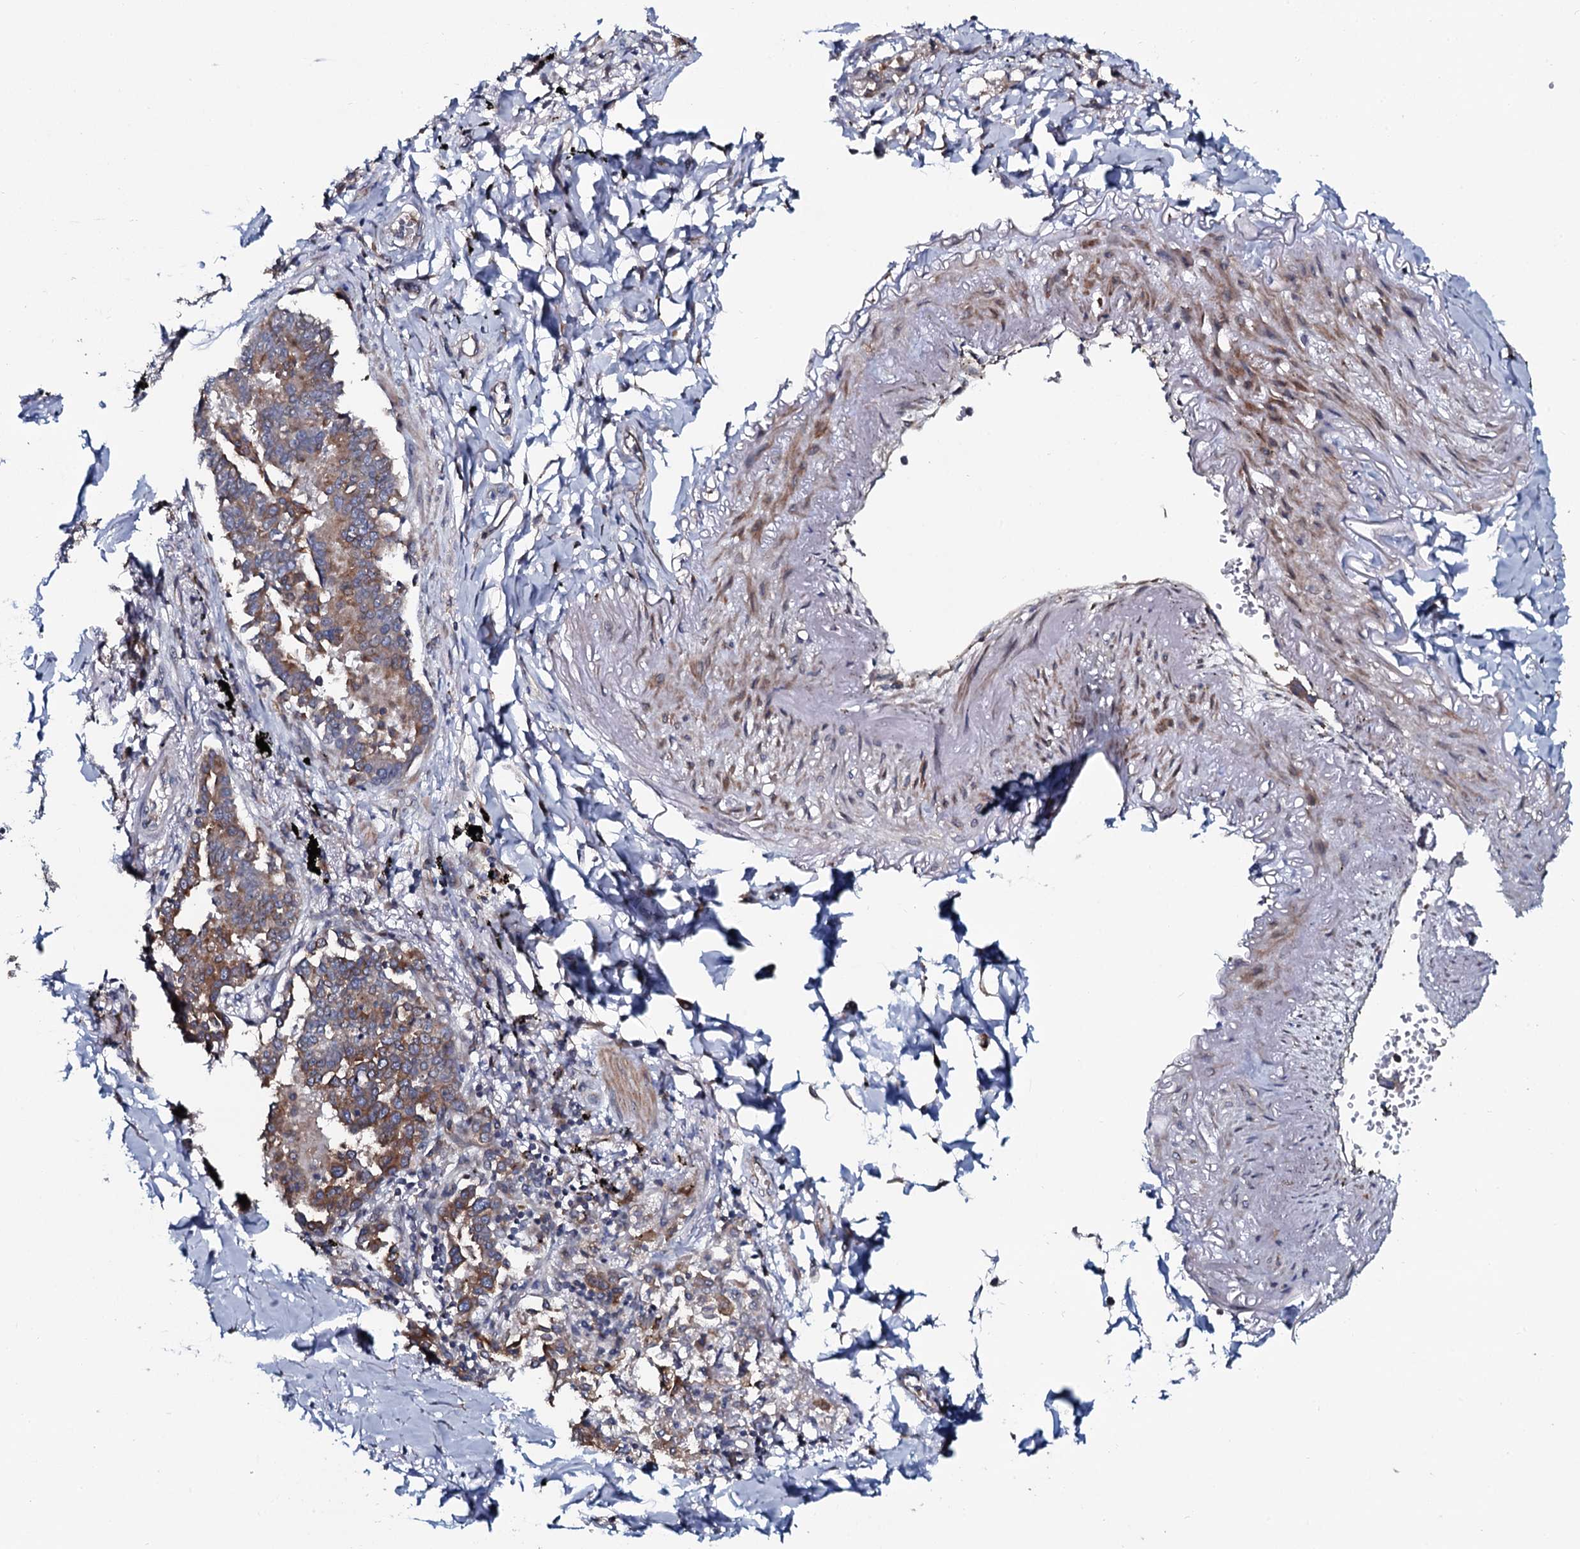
{"staining": {"intensity": "moderate", "quantity": ">75%", "location": "cytoplasmic/membranous"}, "tissue": "lung cancer", "cell_type": "Tumor cells", "image_type": "cancer", "snomed": [{"axis": "morphology", "description": "Adenocarcinoma, NOS"}, {"axis": "topography", "description": "Lung"}], "caption": "A histopathology image of lung adenocarcinoma stained for a protein demonstrates moderate cytoplasmic/membranous brown staining in tumor cells. (Stains: DAB in brown, nuclei in blue, Microscopy: brightfield microscopy at high magnification).", "gene": "TMEM151A", "patient": {"sex": "male", "age": 67}}